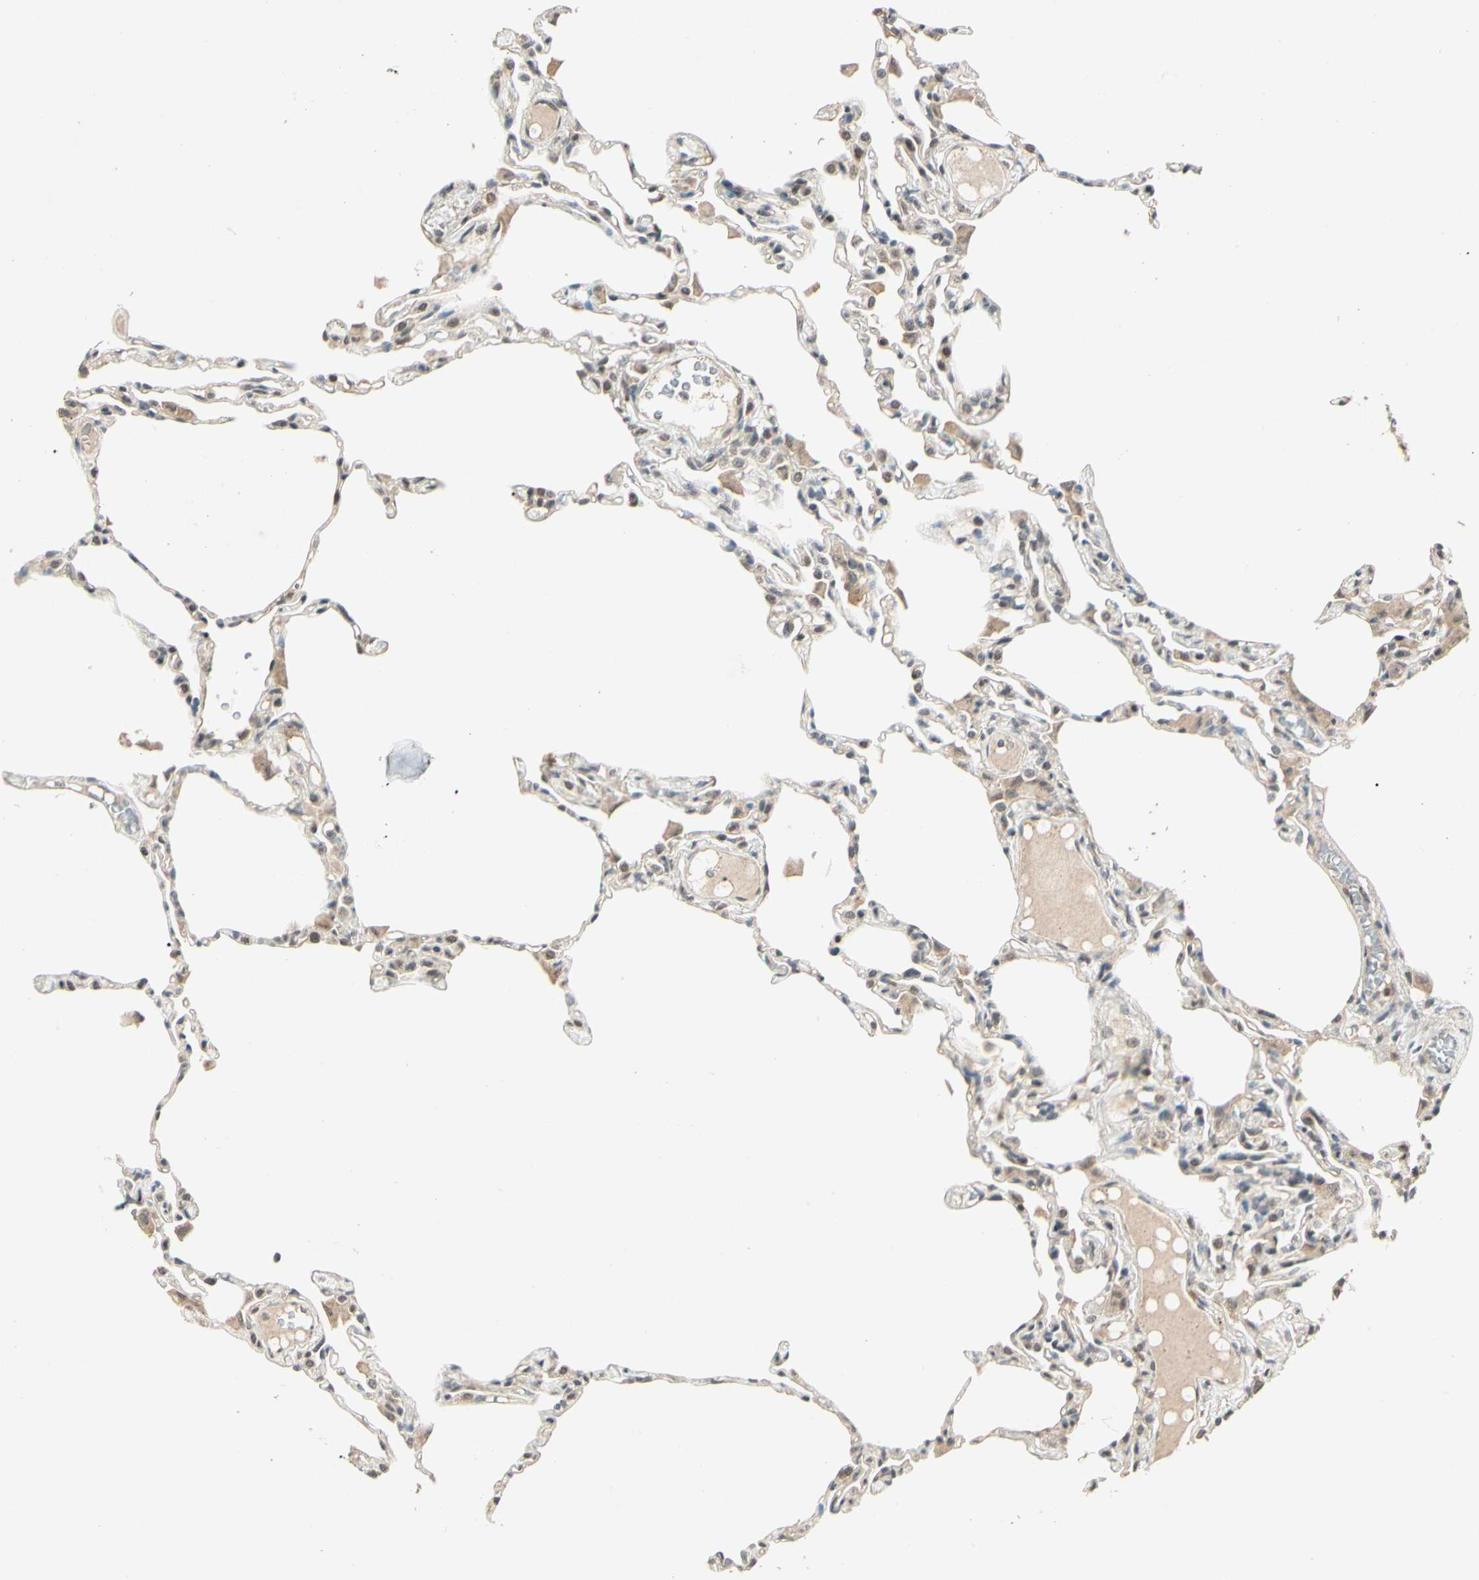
{"staining": {"intensity": "weak", "quantity": "25%-75%", "location": "cytoplasmic/membranous,nuclear"}, "tissue": "lung", "cell_type": "Alveolar cells", "image_type": "normal", "snomed": [{"axis": "morphology", "description": "Normal tissue, NOS"}, {"axis": "topography", "description": "Lung"}], "caption": "Lung stained for a protein reveals weak cytoplasmic/membranous,nuclear positivity in alveolar cells. (brown staining indicates protein expression, while blue staining denotes nuclei).", "gene": "ZSCAN12", "patient": {"sex": "female", "age": 49}}